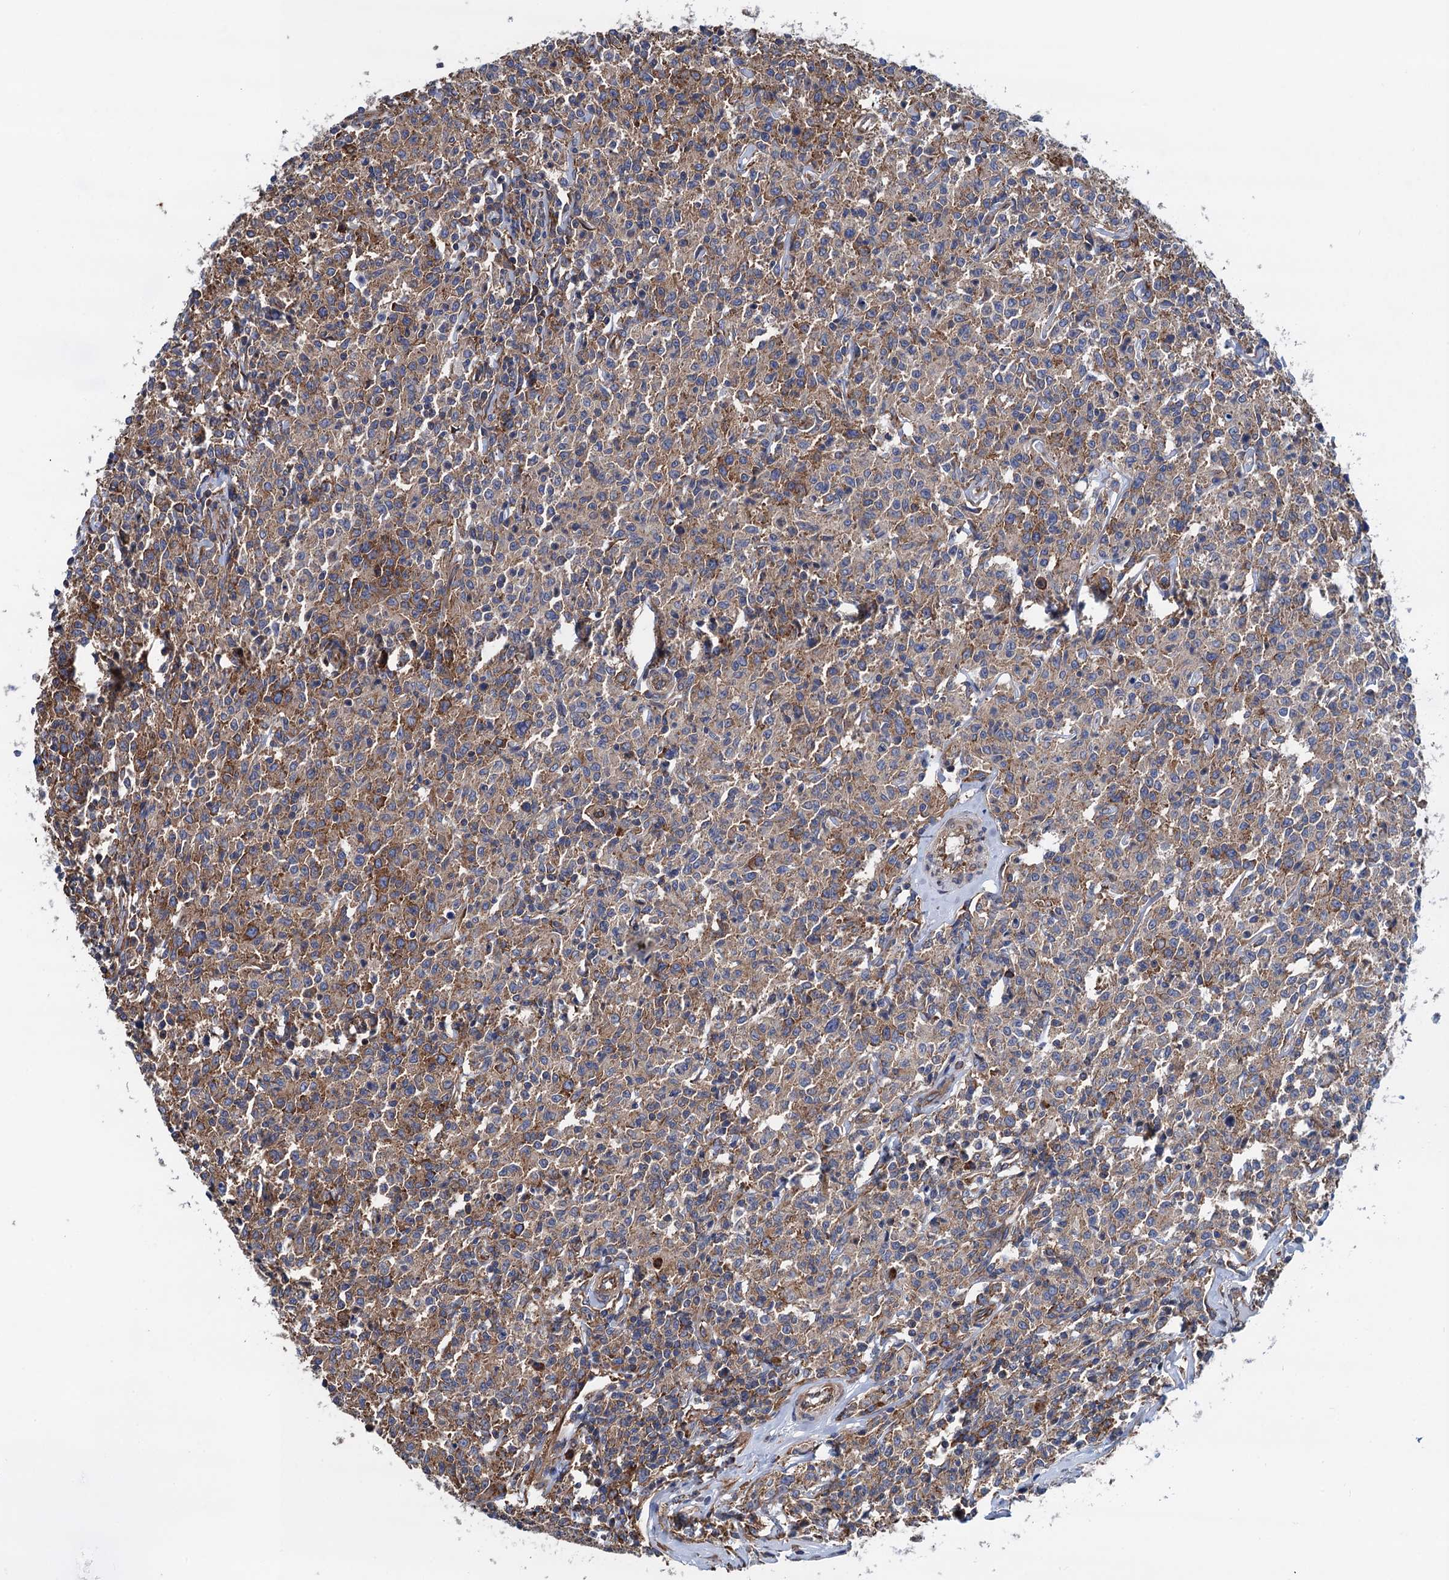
{"staining": {"intensity": "weak", "quantity": ">75%", "location": "cytoplasmic/membranous"}, "tissue": "lymphoma", "cell_type": "Tumor cells", "image_type": "cancer", "snomed": [{"axis": "morphology", "description": "Malignant lymphoma, non-Hodgkin's type, Low grade"}, {"axis": "topography", "description": "Small intestine"}], "caption": "DAB (3,3'-diaminobenzidine) immunohistochemical staining of human malignant lymphoma, non-Hodgkin's type (low-grade) reveals weak cytoplasmic/membranous protein expression in about >75% of tumor cells.", "gene": "SLC12A7", "patient": {"sex": "female", "age": 59}}